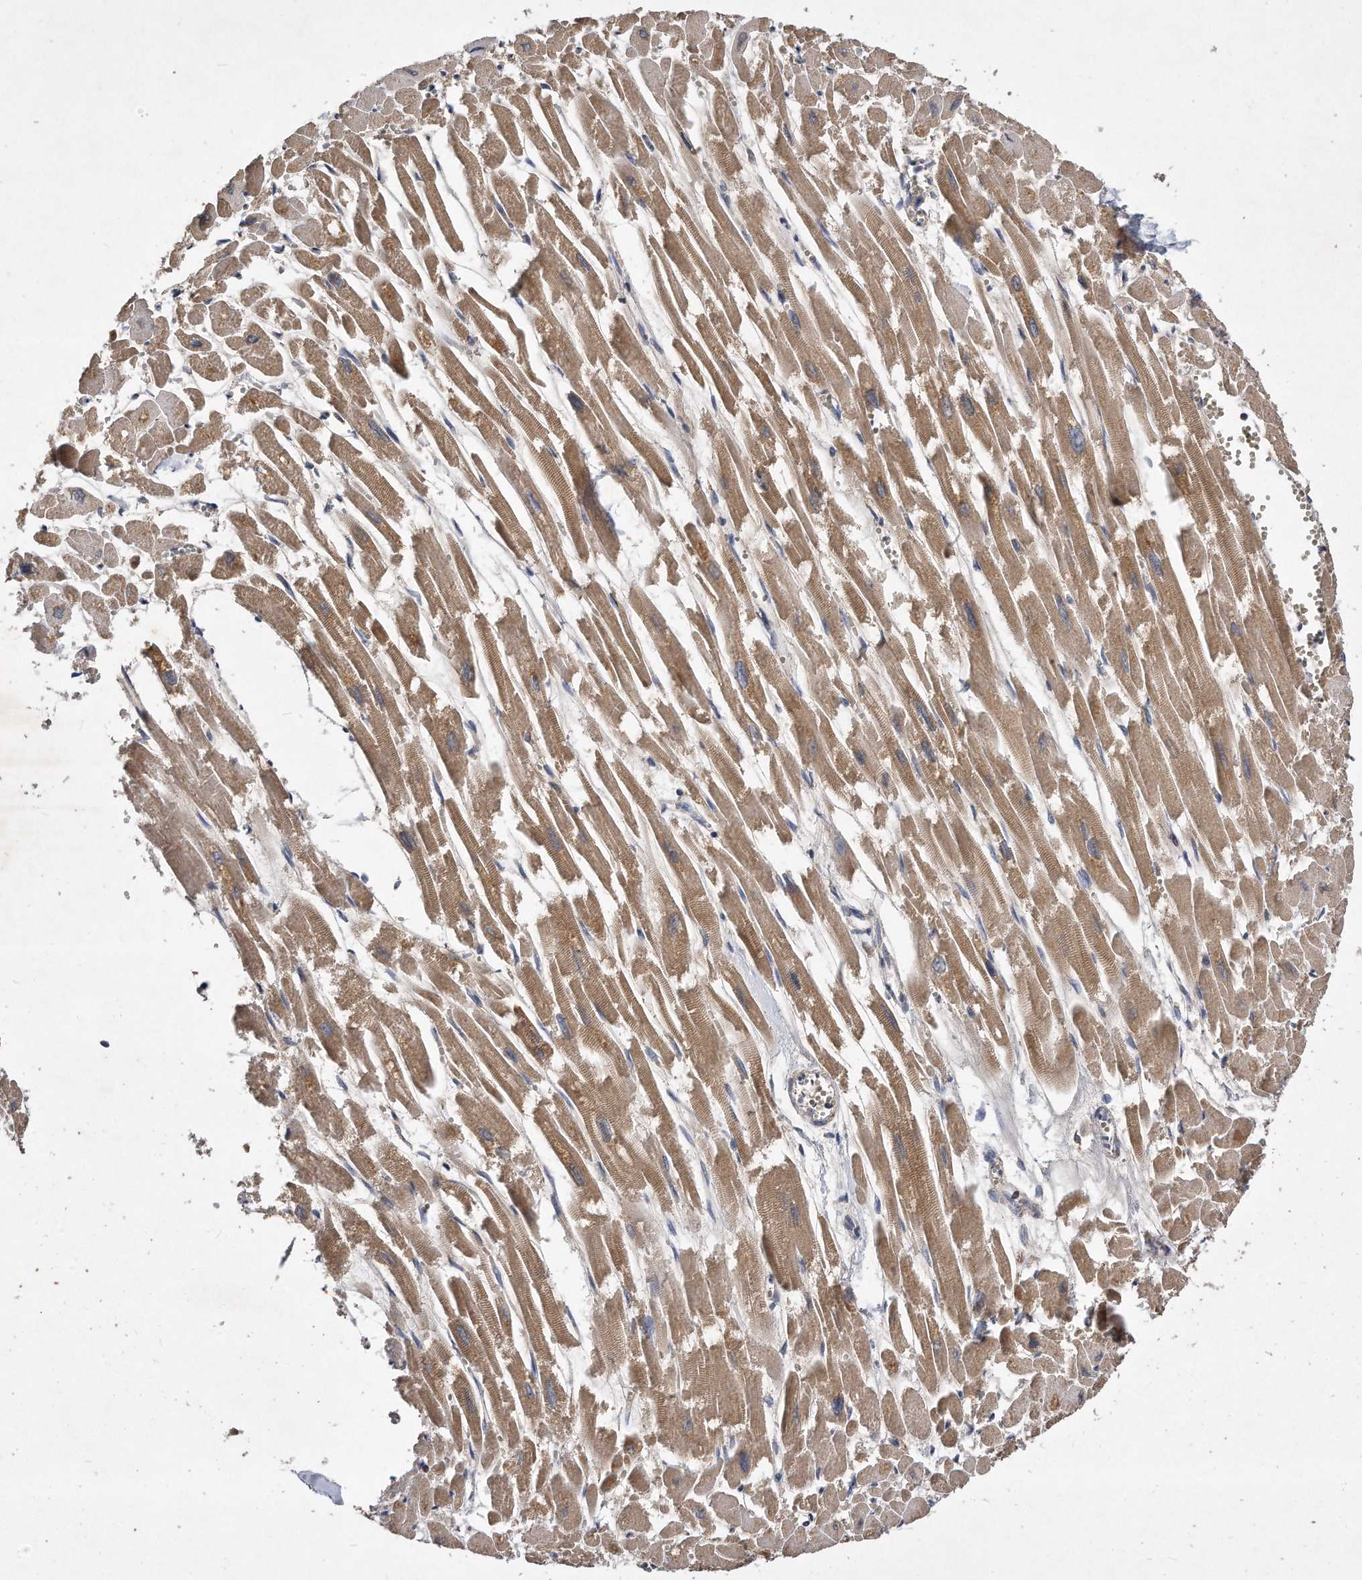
{"staining": {"intensity": "moderate", "quantity": ">75%", "location": "cytoplasmic/membranous"}, "tissue": "heart muscle", "cell_type": "Cardiomyocytes", "image_type": "normal", "snomed": [{"axis": "morphology", "description": "Normal tissue, NOS"}, {"axis": "topography", "description": "Heart"}], "caption": "Cardiomyocytes display moderate cytoplasmic/membranous positivity in about >75% of cells in normal heart muscle. (DAB (3,3'-diaminobenzidine) IHC, brown staining for protein, blue staining for nuclei).", "gene": "PPP5C", "patient": {"sex": "male", "age": 54}}